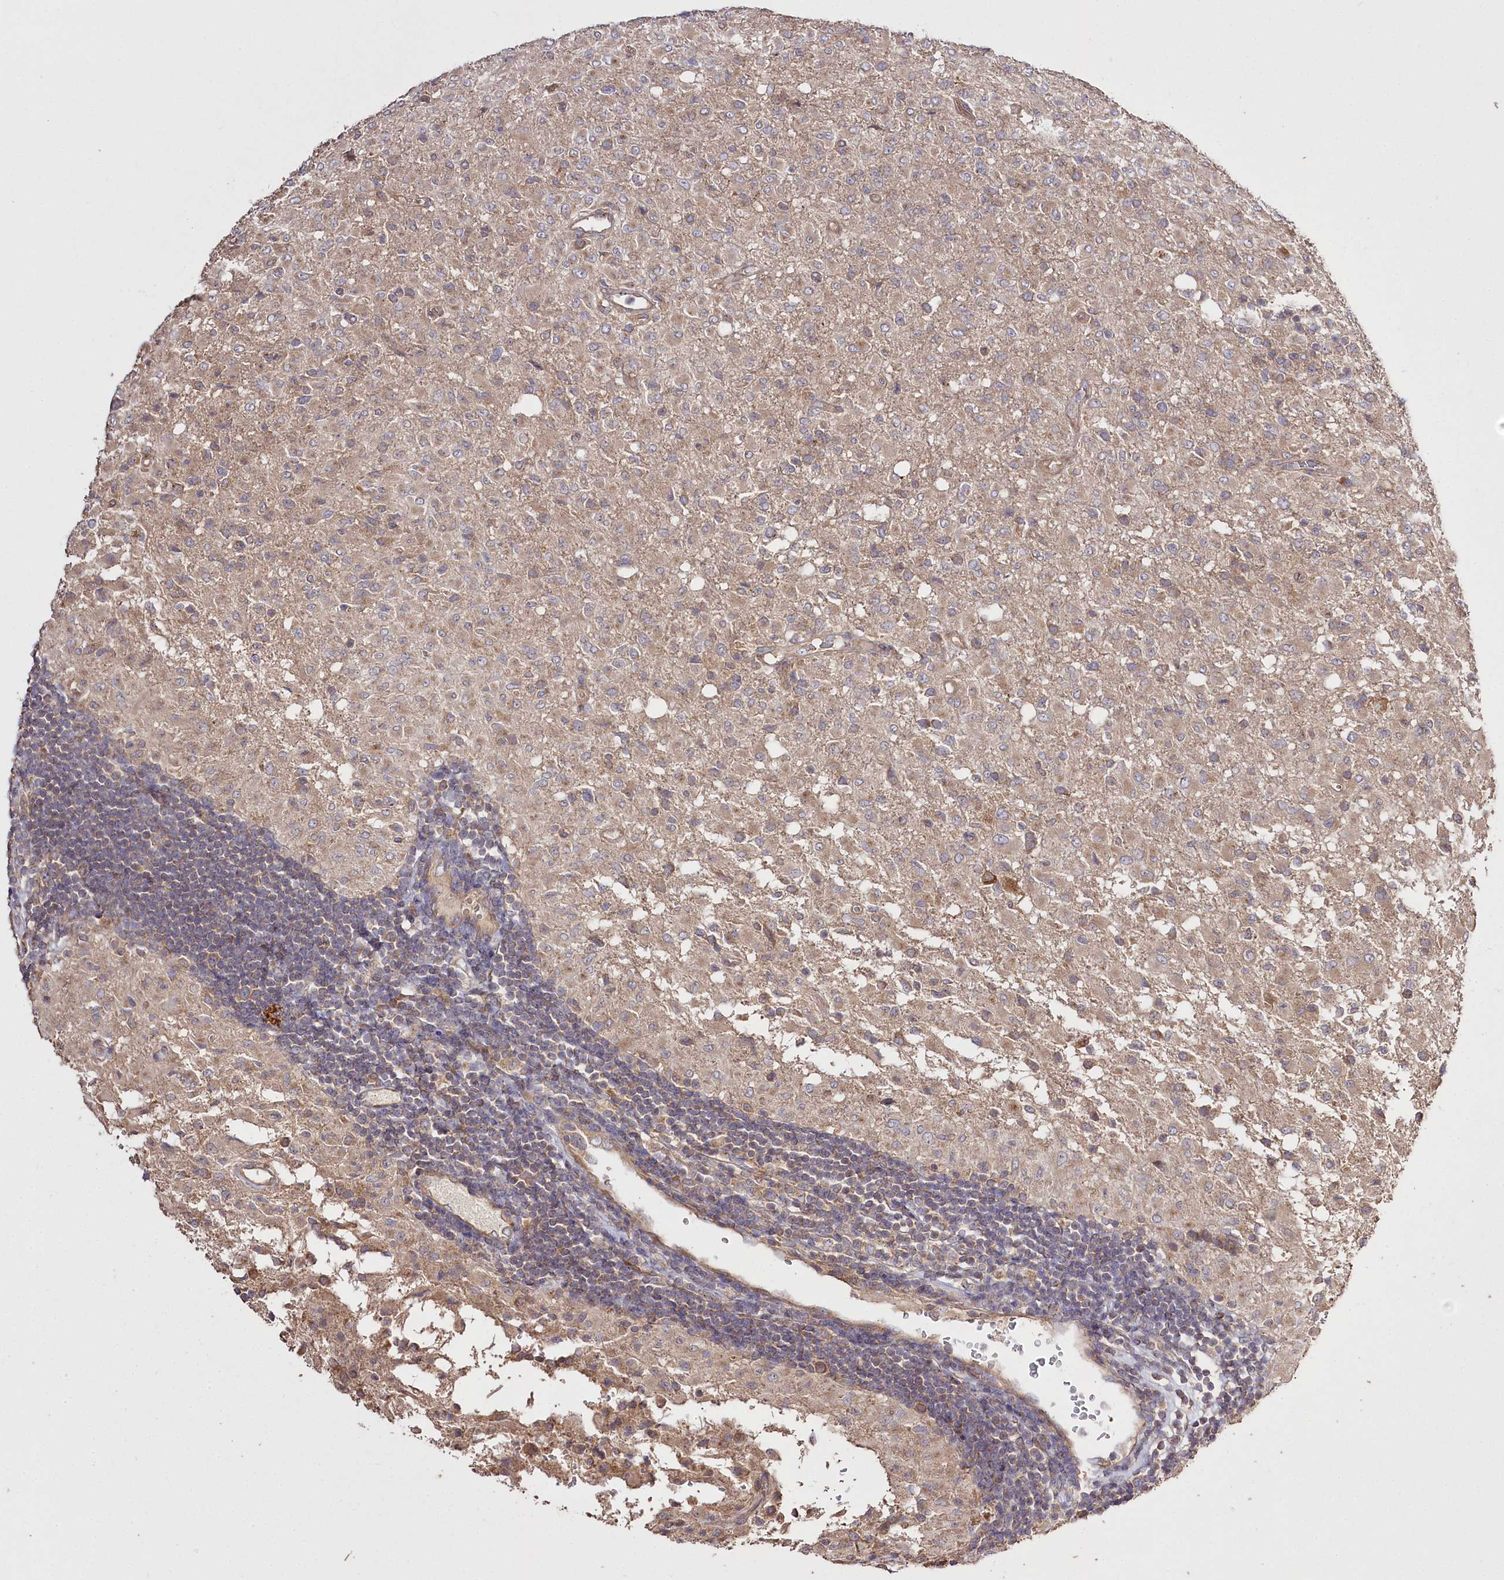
{"staining": {"intensity": "weak", "quantity": ">75%", "location": "cytoplasmic/membranous"}, "tissue": "glioma", "cell_type": "Tumor cells", "image_type": "cancer", "snomed": [{"axis": "morphology", "description": "Glioma, malignant, High grade"}, {"axis": "topography", "description": "Brain"}], "caption": "Tumor cells reveal low levels of weak cytoplasmic/membranous positivity in about >75% of cells in human glioma.", "gene": "PRSS53", "patient": {"sex": "female", "age": 57}}